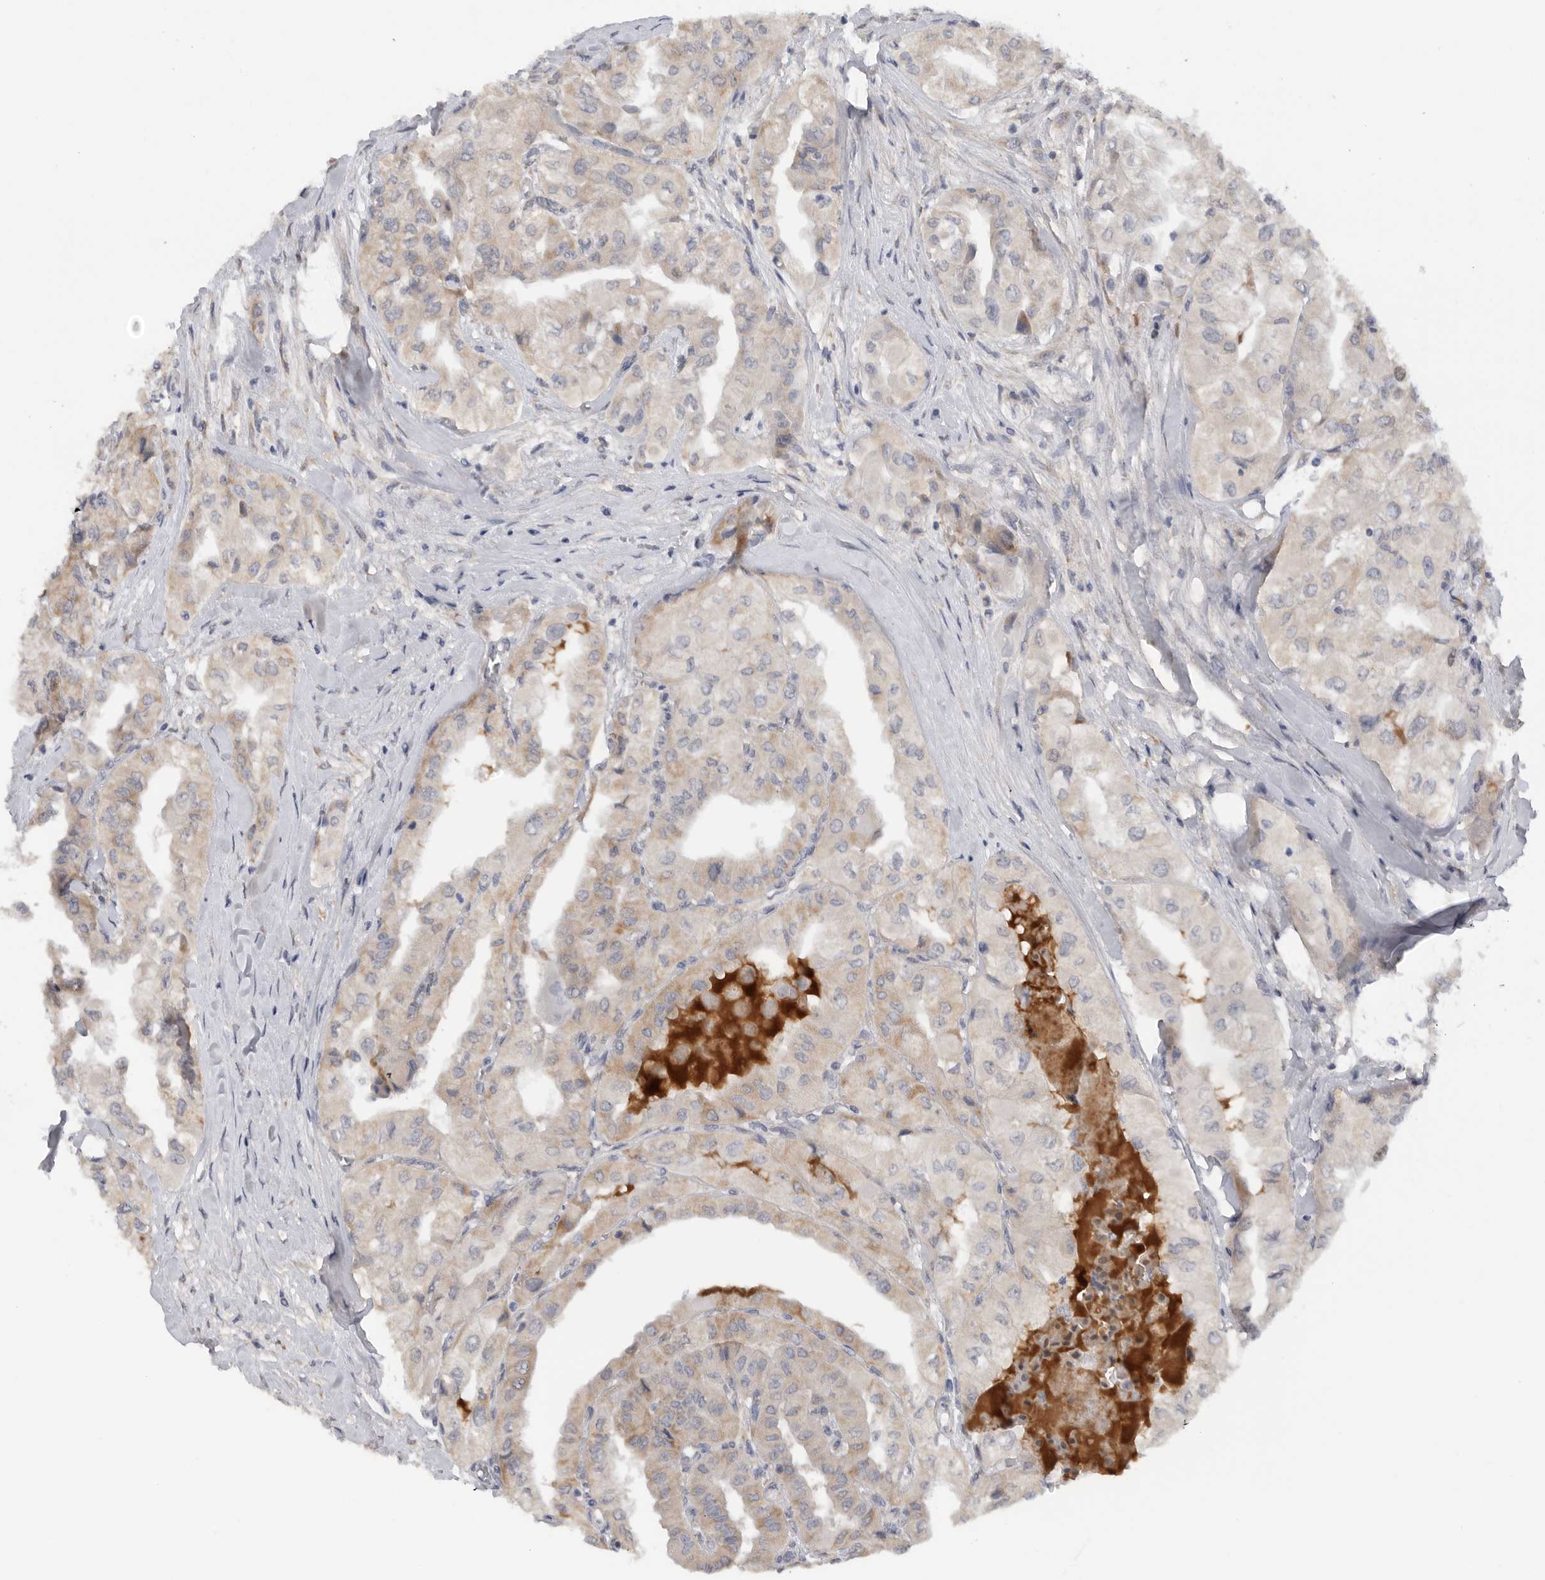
{"staining": {"intensity": "weak", "quantity": "<25%", "location": "cytoplasmic/membranous"}, "tissue": "thyroid cancer", "cell_type": "Tumor cells", "image_type": "cancer", "snomed": [{"axis": "morphology", "description": "Papillary adenocarcinoma, NOS"}, {"axis": "topography", "description": "Thyroid gland"}], "caption": "Tumor cells show no significant protein expression in papillary adenocarcinoma (thyroid). (DAB (3,3'-diaminobenzidine) immunohistochemistry visualized using brightfield microscopy, high magnification).", "gene": "DYRK2", "patient": {"sex": "female", "age": 59}}